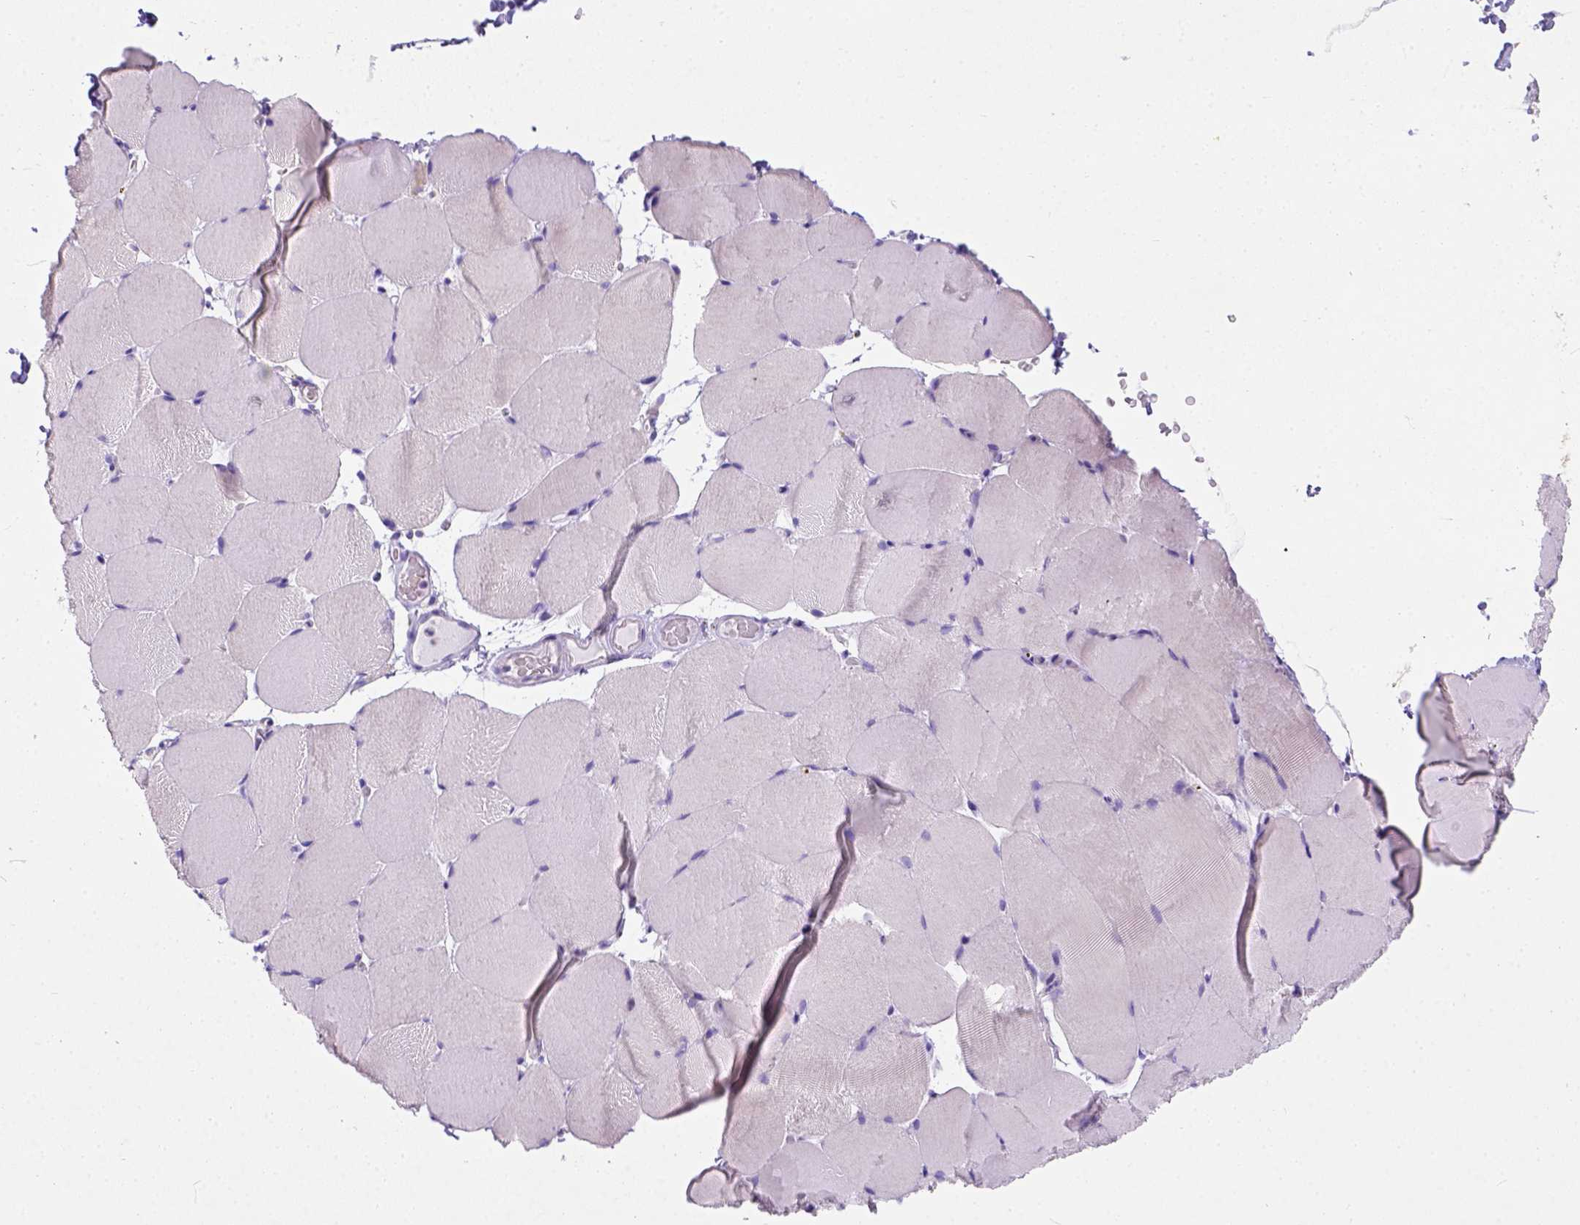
{"staining": {"intensity": "negative", "quantity": "none", "location": "none"}, "tissue": "skeletal muscle", "cell_type": "Myocytes", "image_type": "normal", "snomed": [{"axis": "morphology", "description": "Normal tissue, NOS"}, {"axis": "topography", "description": "Skeletal muscle"}], "caption": "DAB immunohistochemical staining of normal skeletal muscle displays no significant staining in myocytes. (DAB (3,3'-diaminobenzidine) immunohistochemistry (IHC), high magnification).", "gene": "PHF7", "patient": {"sex": "female", "age": 37}}